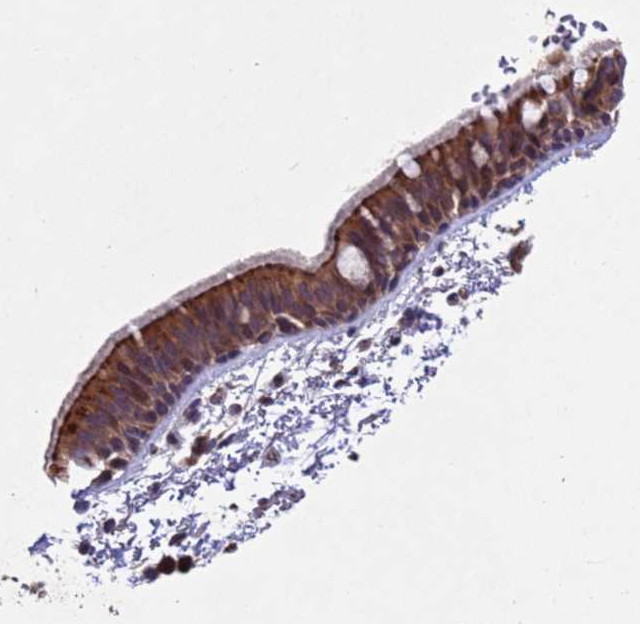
{"staining": {"intensity": "strong", "quantity": ">75%", "location": "cytoplasmic/membranous,nuclear"}, "tissue": "bronchus", "cell_type": "Respiratory epithelial cells", "image_type": "normal", "snomed": [{"axis": "morphology", "description": "Normal tissue, NOS"}, {"axis": "topography", "description": "Lymph node"}, {"axis": "topography", "description": "Bronchus"}], "caption": "Strong cytoplasmic/membranous,nuclear expression is identified in about >75% of respiratory epithelial cells in benign bronchus.", "gene": "TBK1", "patient": {"sex": "female", "age": 70}}